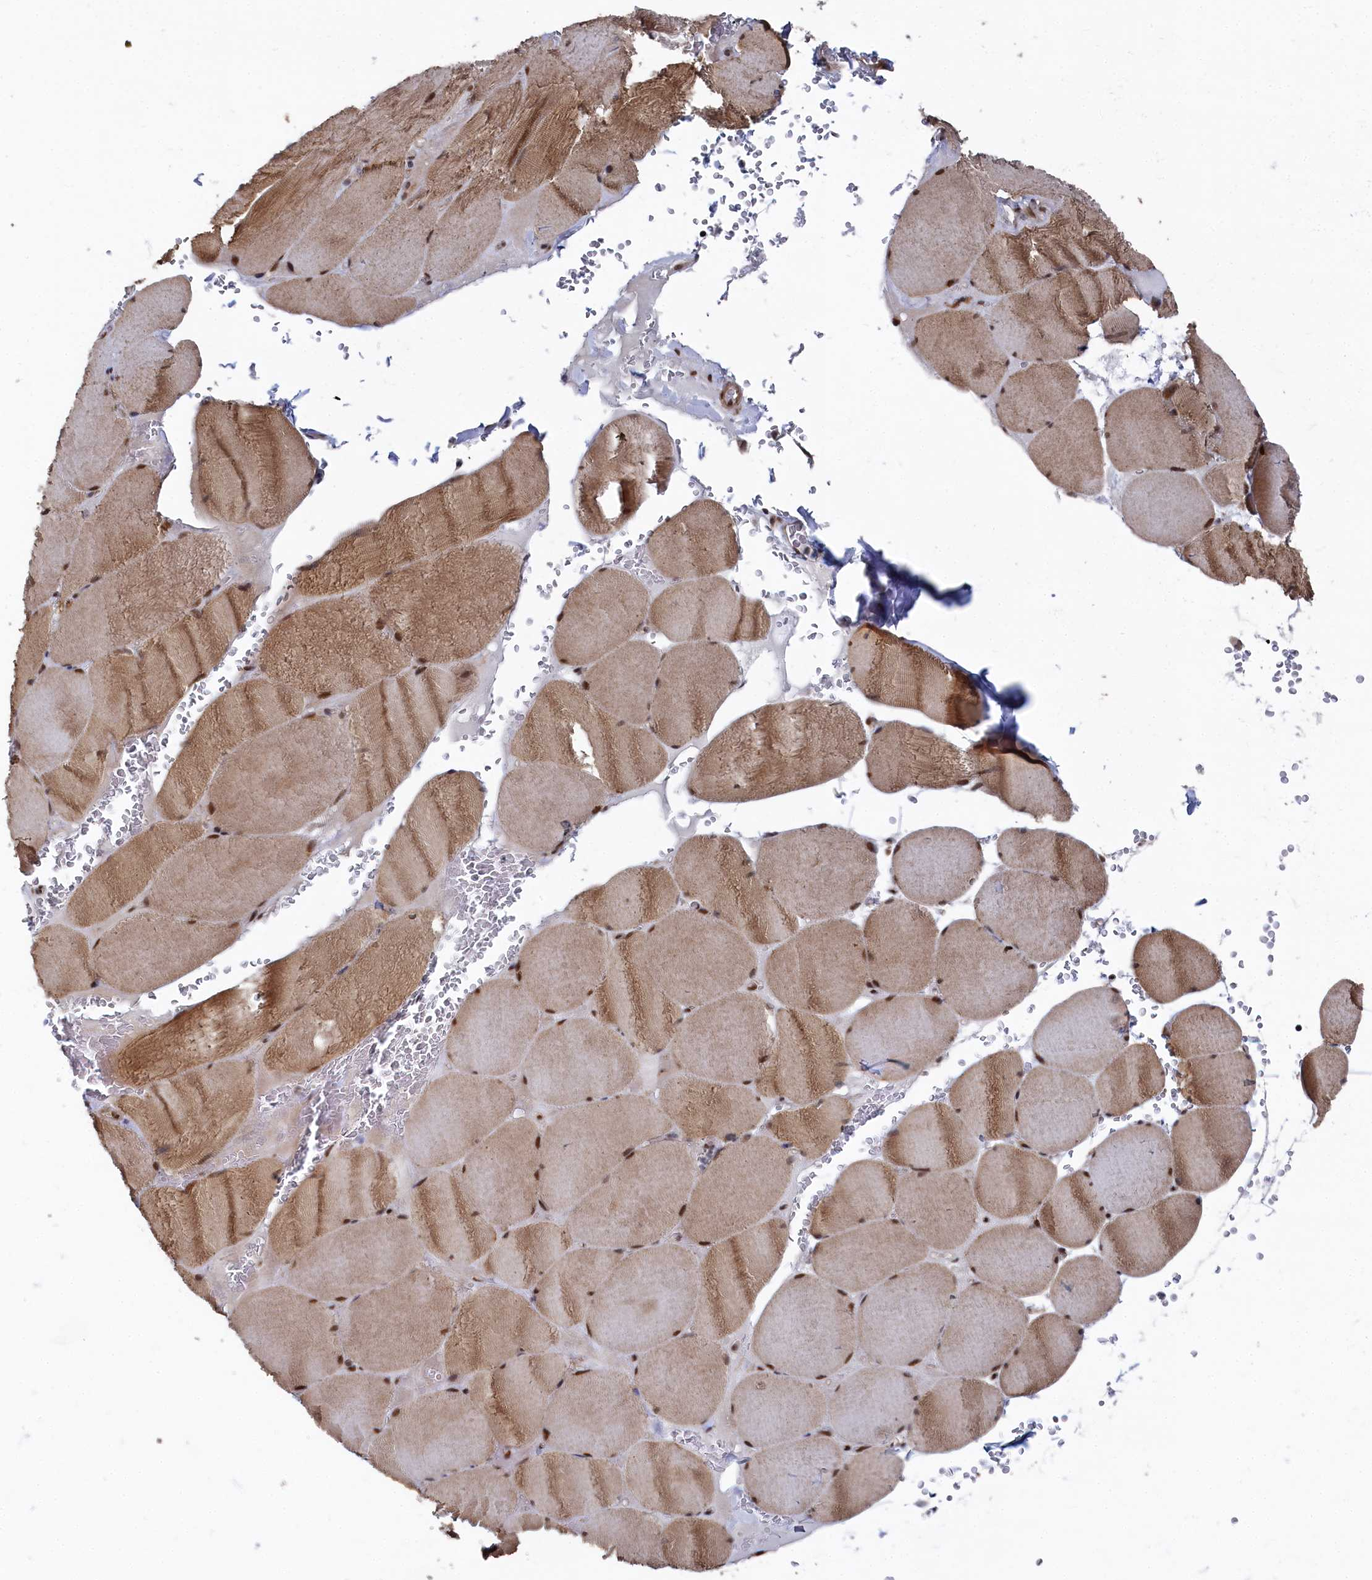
{"staining": {"intensity": "moderate", "quantity": ">75%", "location": "cytoplasmic/membranous,nuclear"}, "tissue": "skeletal muscle", "cell_type": "Myocytes", "image_type": "normal", "snomed": [{"axis": "morphology", "description": "Normal tissue, NOS"}, {"axis": "topography", "description": "Skeletal muscle"}, {"axis": "topography", "description": "Head-Neck"}], "caption": "Immunohistochemistry of normal skeletal muscle shows medium levels of moderate cytoplasmic/membranous,nuclear positivity in approximately >75% of myocytes.", "gene": "BUB3", "patient": {"sex": "male", "age": 66}}